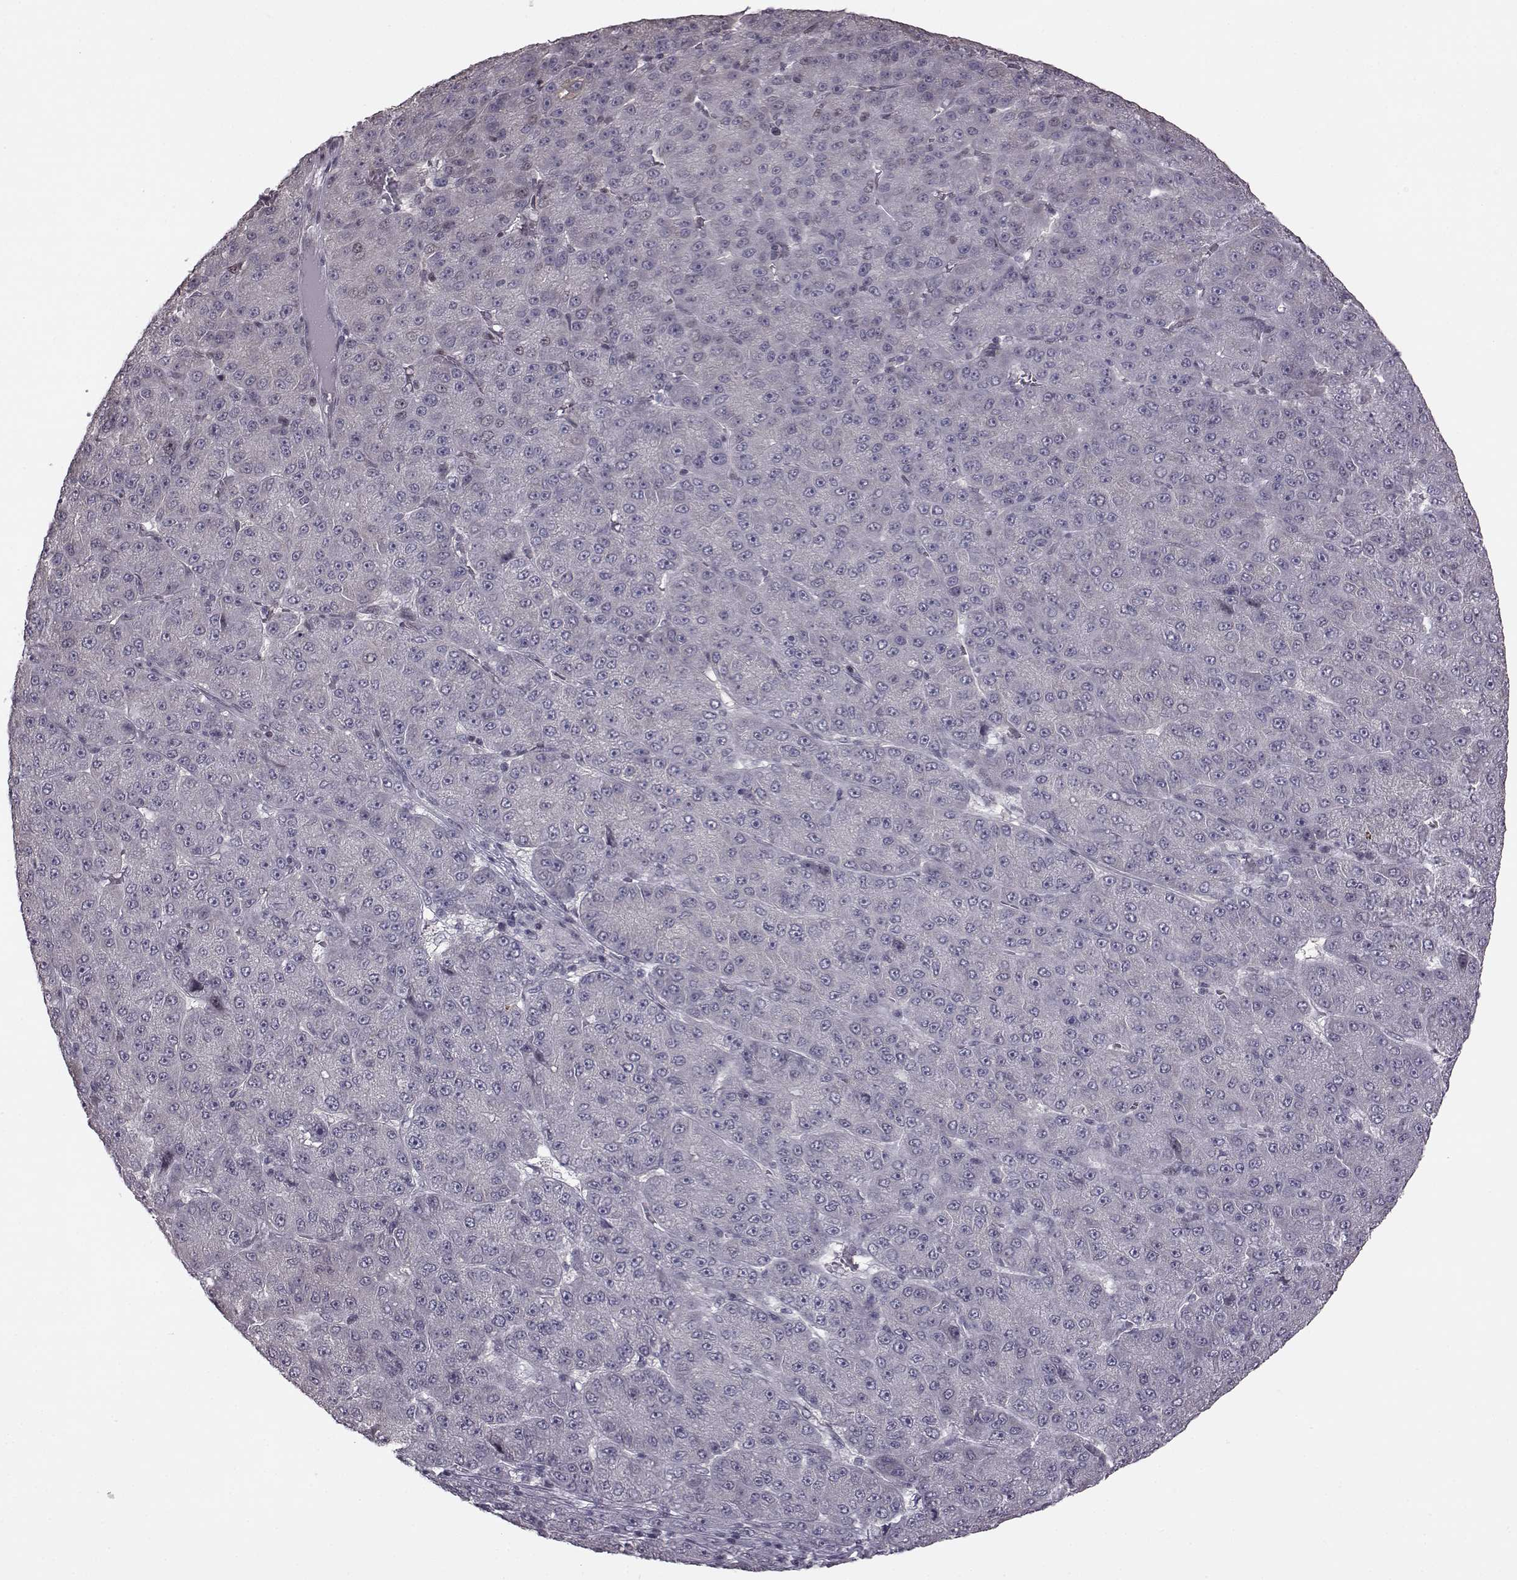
{"staining": {"intensity": "negative", "quantity": "none", "location": "none"}, "tissue": "liver cancer", "cell_type": "Tumor cells", "image_type": "cancer", "snomed": [{"axis": "morphology", "description": "Carcinoma, Hepatocellular, NOS"}, {"axis": "topography", "description": "Liver"}], "caption": "IHC micrograph of neoplastic tissue: liver cancer stained with DAB (3,3'-diaminobenzidine) shows no significant protein expression in tumor cells.", "gene": "GAL", "patient": {"sex": "male", "age": 67}}